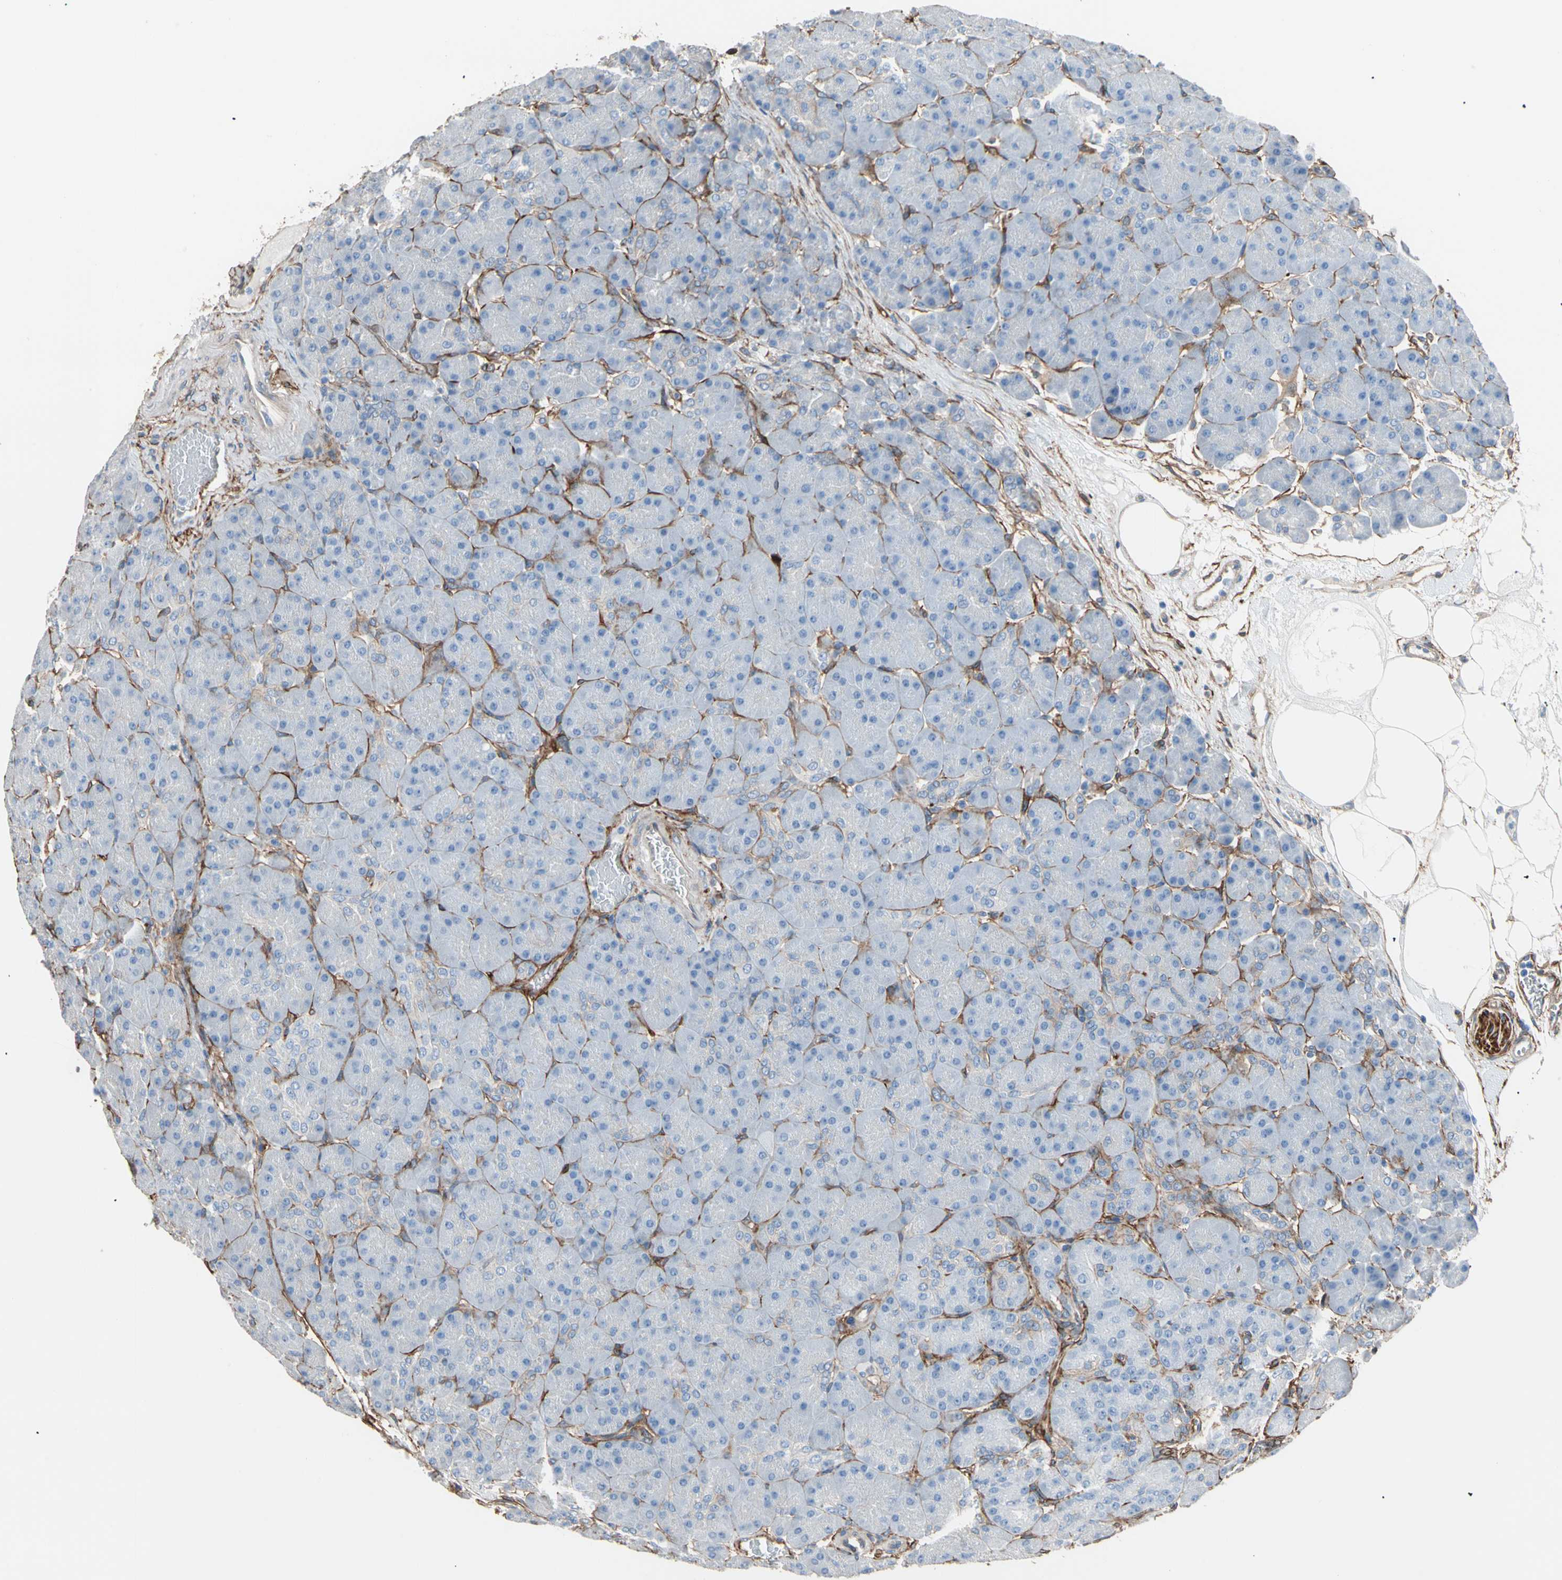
{"staining": {"intensity": "negative", "quantity": "none", "location": "none"}, "tissue": "pancreas", "cell_type": "Exocrine glandular cells", "image_type": "normal", "snomed": [{"axis": "morphology", "description": "Normal tissue, NOS"}, {"axis": "topography", "description": "Pancreas"}], "caption": "Immunohistochemistry (IHC) photomicrograph of benign human pancreas stained for a protein (brown), which exhibits no expression in exocrine glandular cells. (DAB immunohistochemistry (IHC) visualized using brightfield microscopy, high magnification).", "gene": "EPB41L2", "patient": {"sex": "male", "age": 66}}